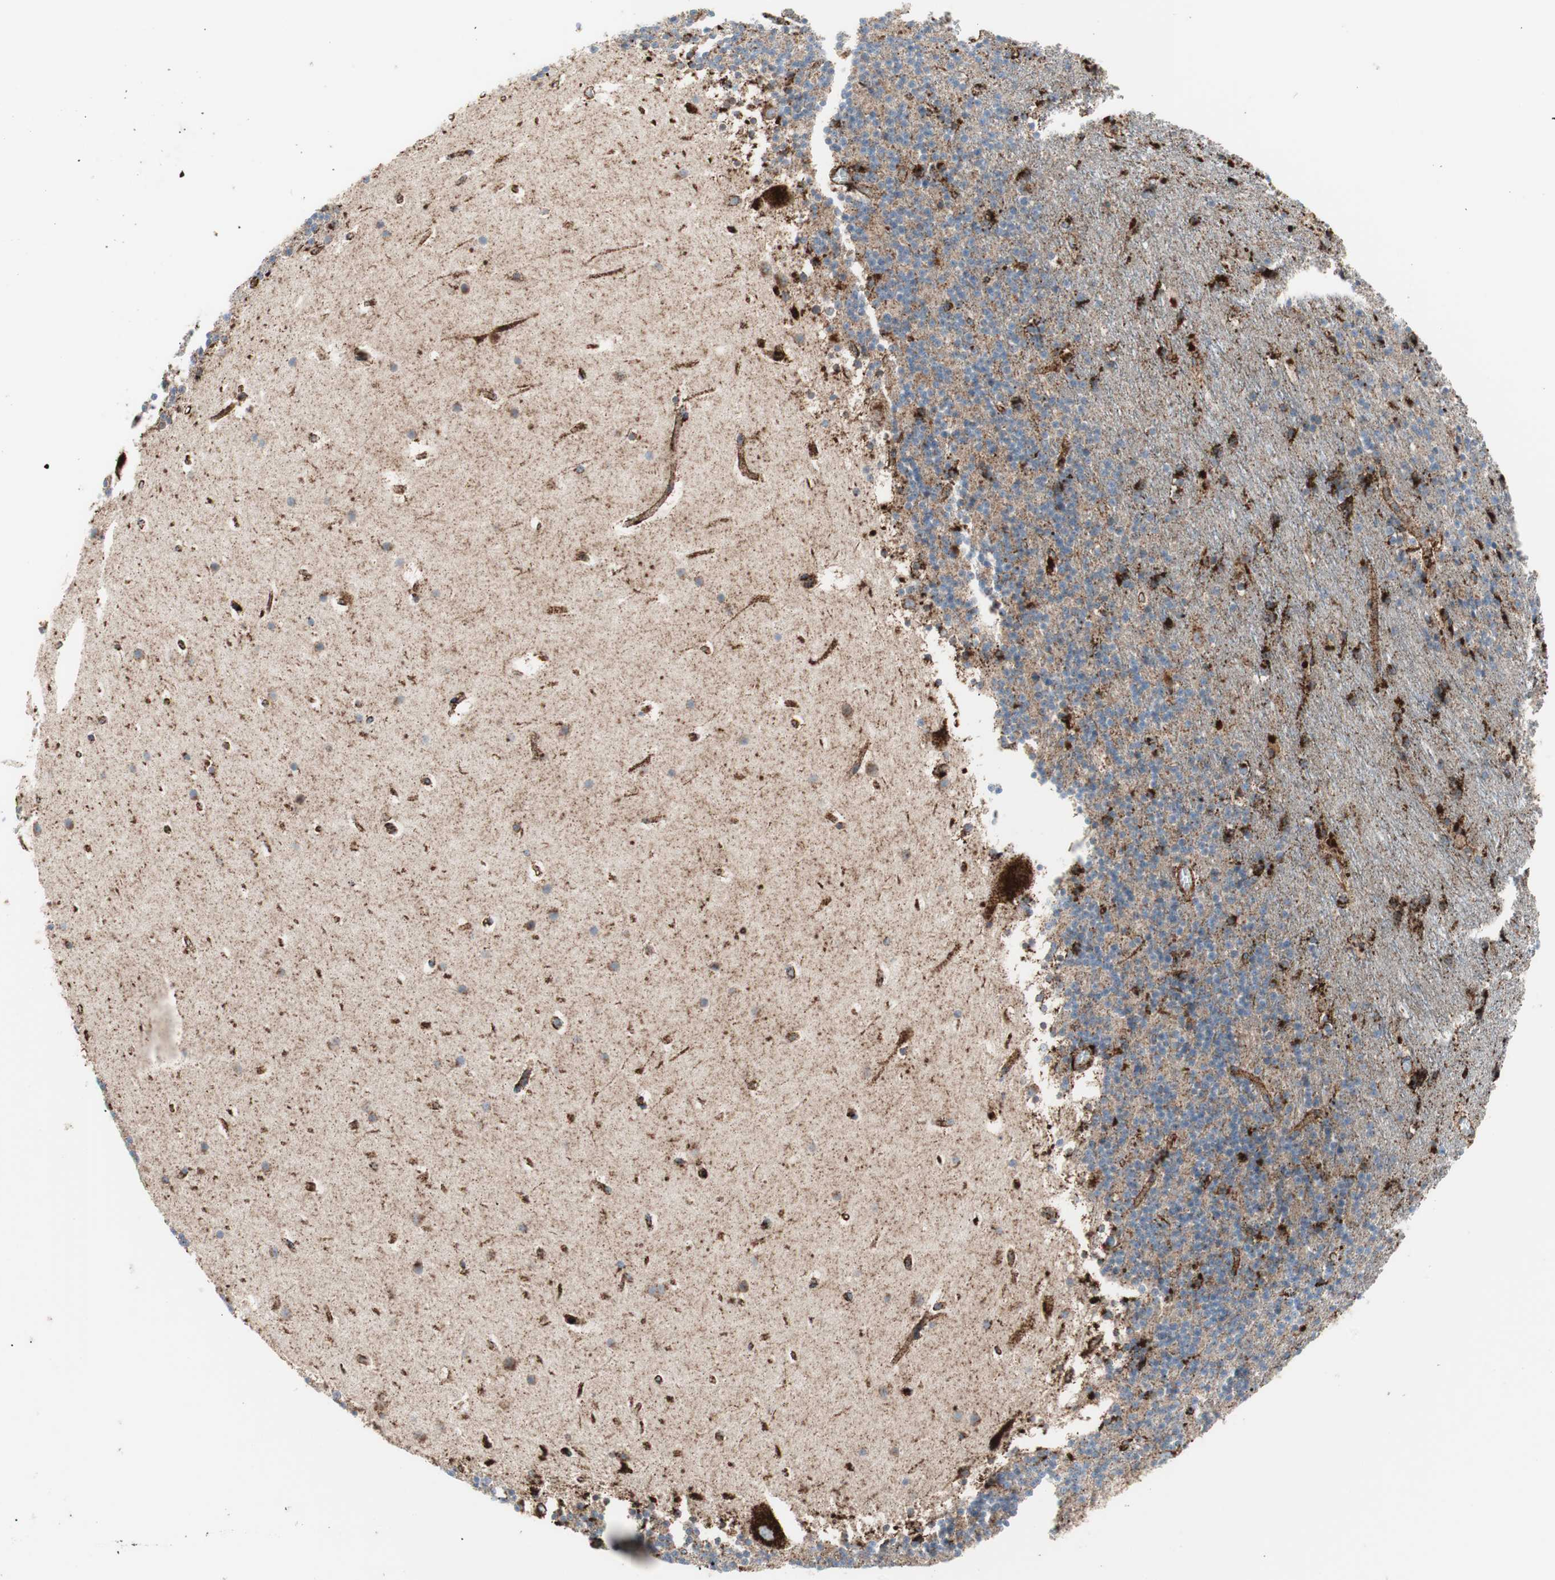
{"staining": {"intensity": "strong", "quantity": "<25%", "location": "cytoplasmic/membranous"}, "tissue": "cerebellum", "cell_type": "Cells in granular layer", "image_type": "normal", "snomed": [{"axis": "morphology", "description": "Normal tissue, NOS"}, {"axis": "topography", "description": "Cerebellum"}], "caption": "Brown immunohistochemical staining in unremarkable human cerebellum displays strong cytoplasmic/membranous expression in approximately <25% of cells in granular layer. The staining is performed using DAB brown chromogen to label protein expression. The nuclei are counter-stained blue using hematoxylin.", "gene": "LAMP1", "patient": {"sex": "male", "age": 45}}